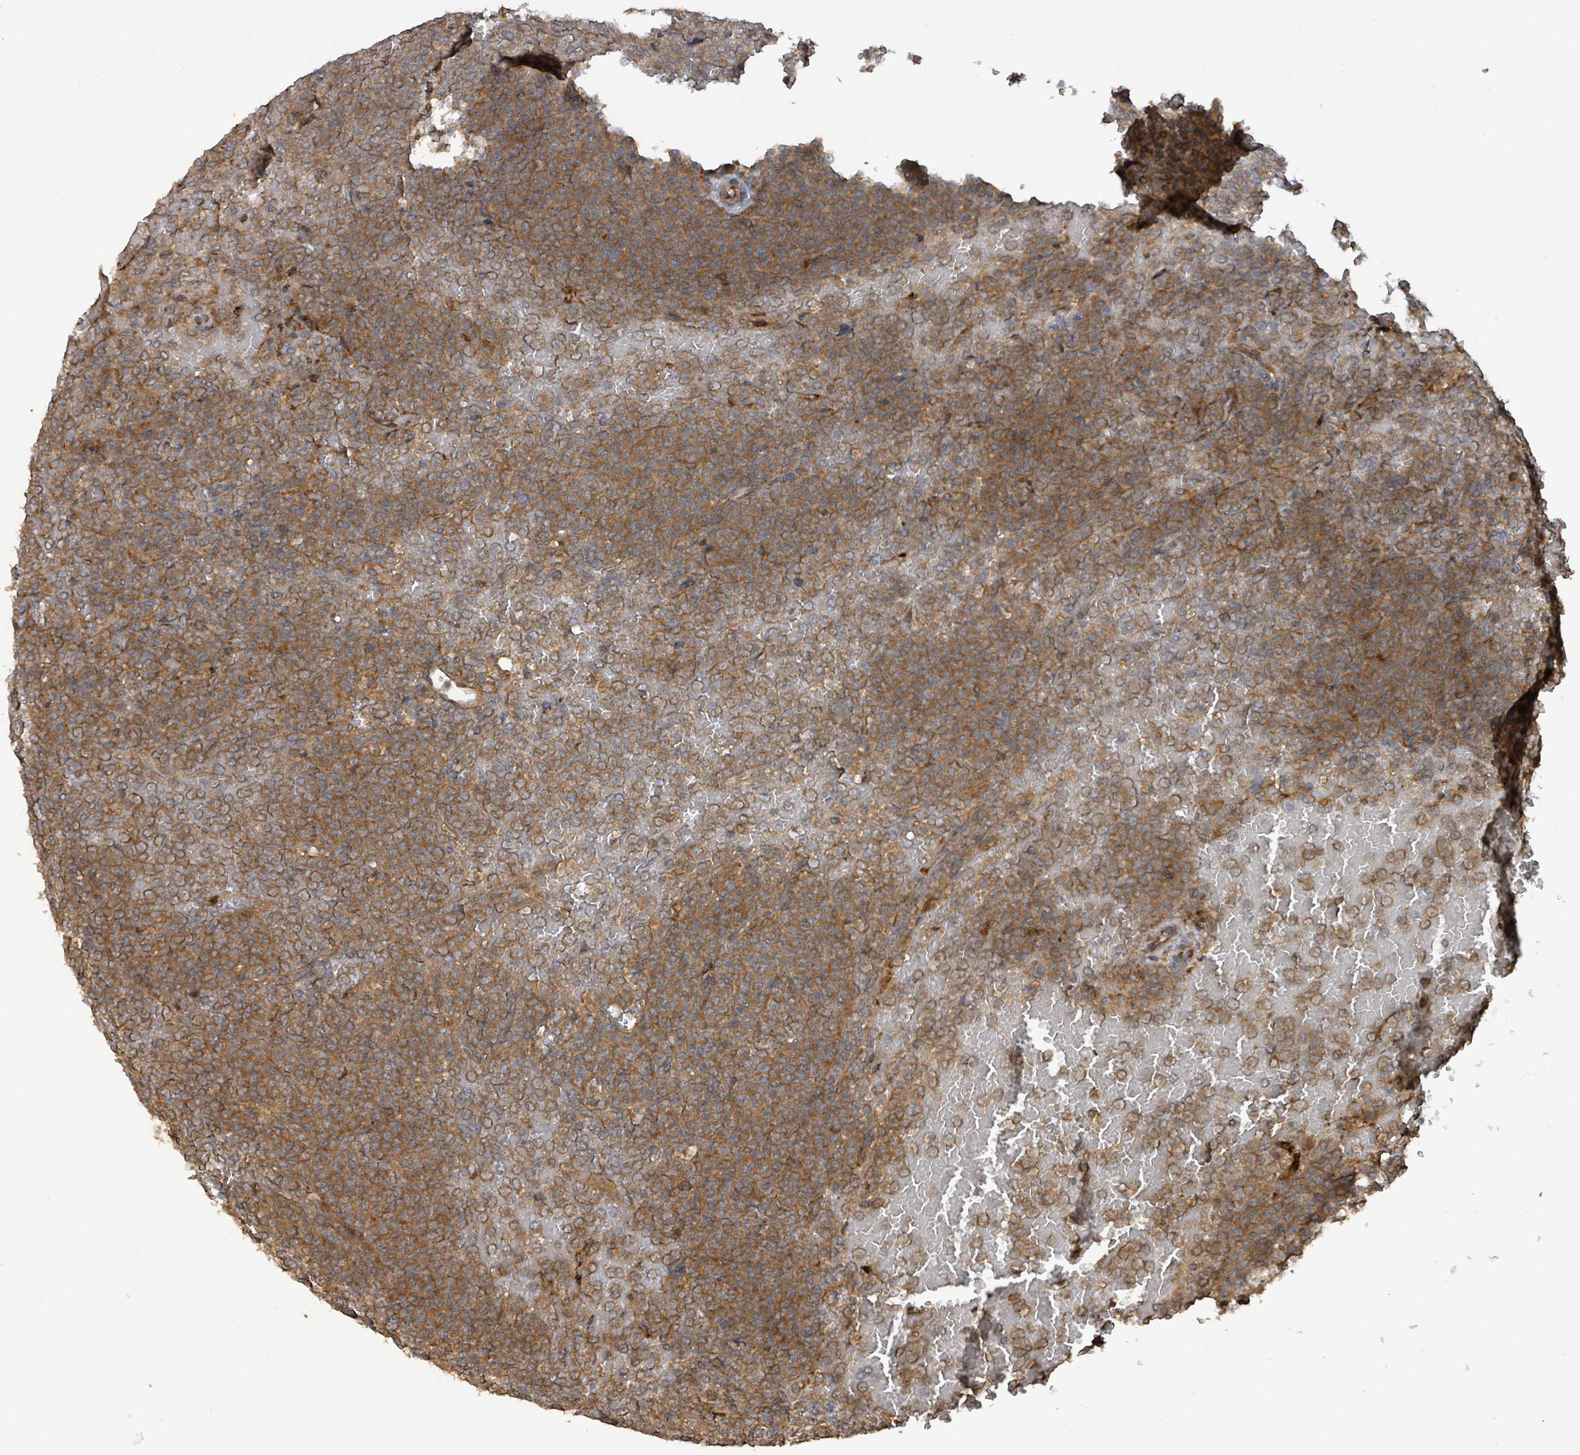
{"staining": {"intensity": "moderate", "quantity": ">75%", "location": "cytoplasmic/membranous"}, "tissue": "lymphoma", "cell_type": "Tumor cells", "image_type": "cancer", "snomed": [{"axis": "morphology", "description": "Malignant lymphoma, non-Hodgkin's type, Low grade"}, {"axis": "topography", "description": "Spleen"}], "caption": "An immunohistochemistry image of tumor tissue is shown. Protein staining in brown shows moderate cytoplasmic/membranous positivity in malignant lymphoma, non-Hodgkin's type (low-grade) within tumor cells.", "gene": "STARD4", "patient": {"sex": "male", "age": 60}}